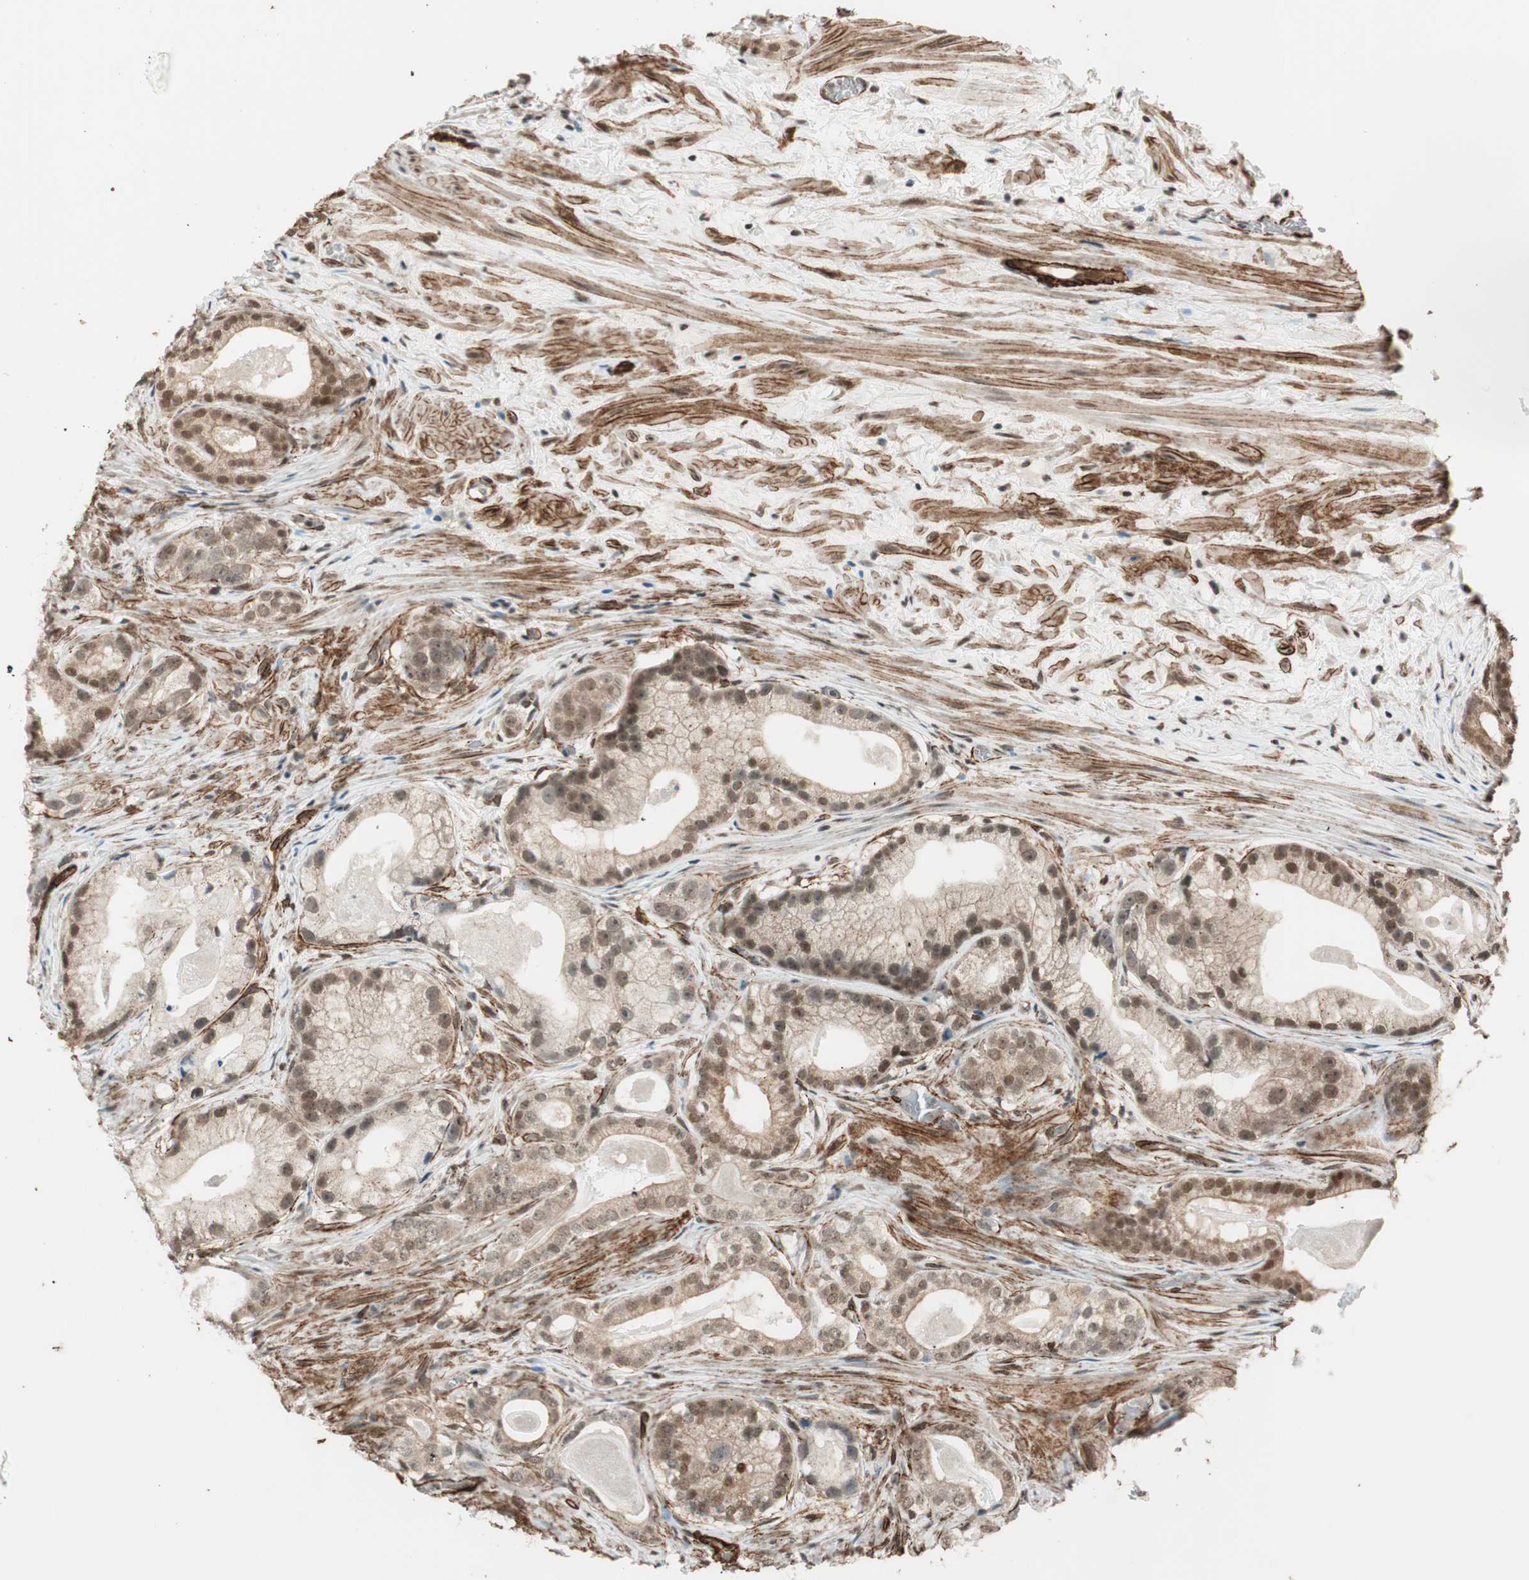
{"staining": {"intensity": "moderate", "quantity": ">75%", "location": "nuclear"}, "tissue": "prostate cancer", "cell_type": "Tumor cells", "image_type": "cancer", "snomed": [{"axis": "morphology", "description": "Adenocarcinoma, Low grade"}, {"axis": "topography", "description": "Prostate"}], "caption": "Moderate nuclear staining is appreciated in approximately >75% of tumor cells in prostate adenocarcinoma (low-grade). (DAB IHC, brown staining for protein, blue staining for nuclei).", "gene": "CDK19", "patient": {"sex": "male", "age": 59}}